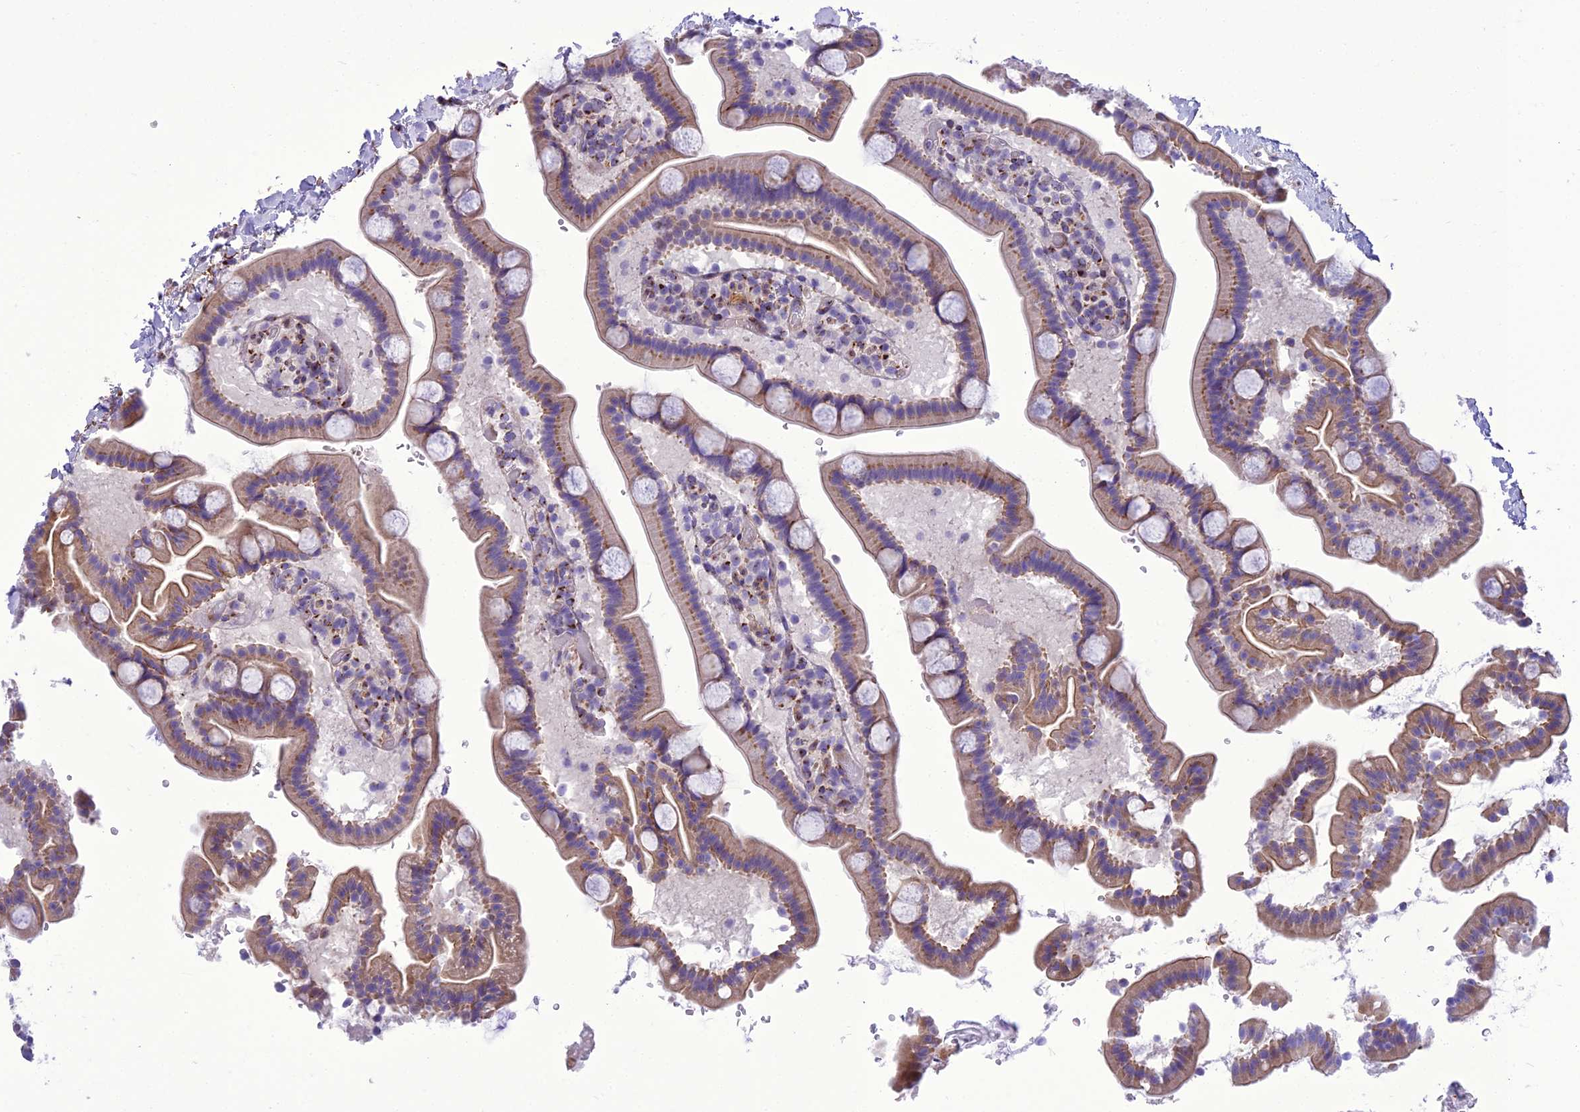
{"staining": {"intensity": "moderate", "quantity": "25%-75%", "location": "cytoplasmic/membranous"}, "tissue": "duodenum", "cell_type": "Glandular cells", "image_type": "normal", "snomed": [{"axis": "morphology", "description": "Normal tissue, NOS"}, {"axis": "topography", "description": "Duodenum"}], "caption": "IHC image of unremarkable duodenum stained for a protein (brown), which exhibits medium levels of moderate cytoplasmic/membranous staining in about 25%-75% of glandular cells.", "gene": "GOLM2", "patient": {"sex": "male", "age": 55}}